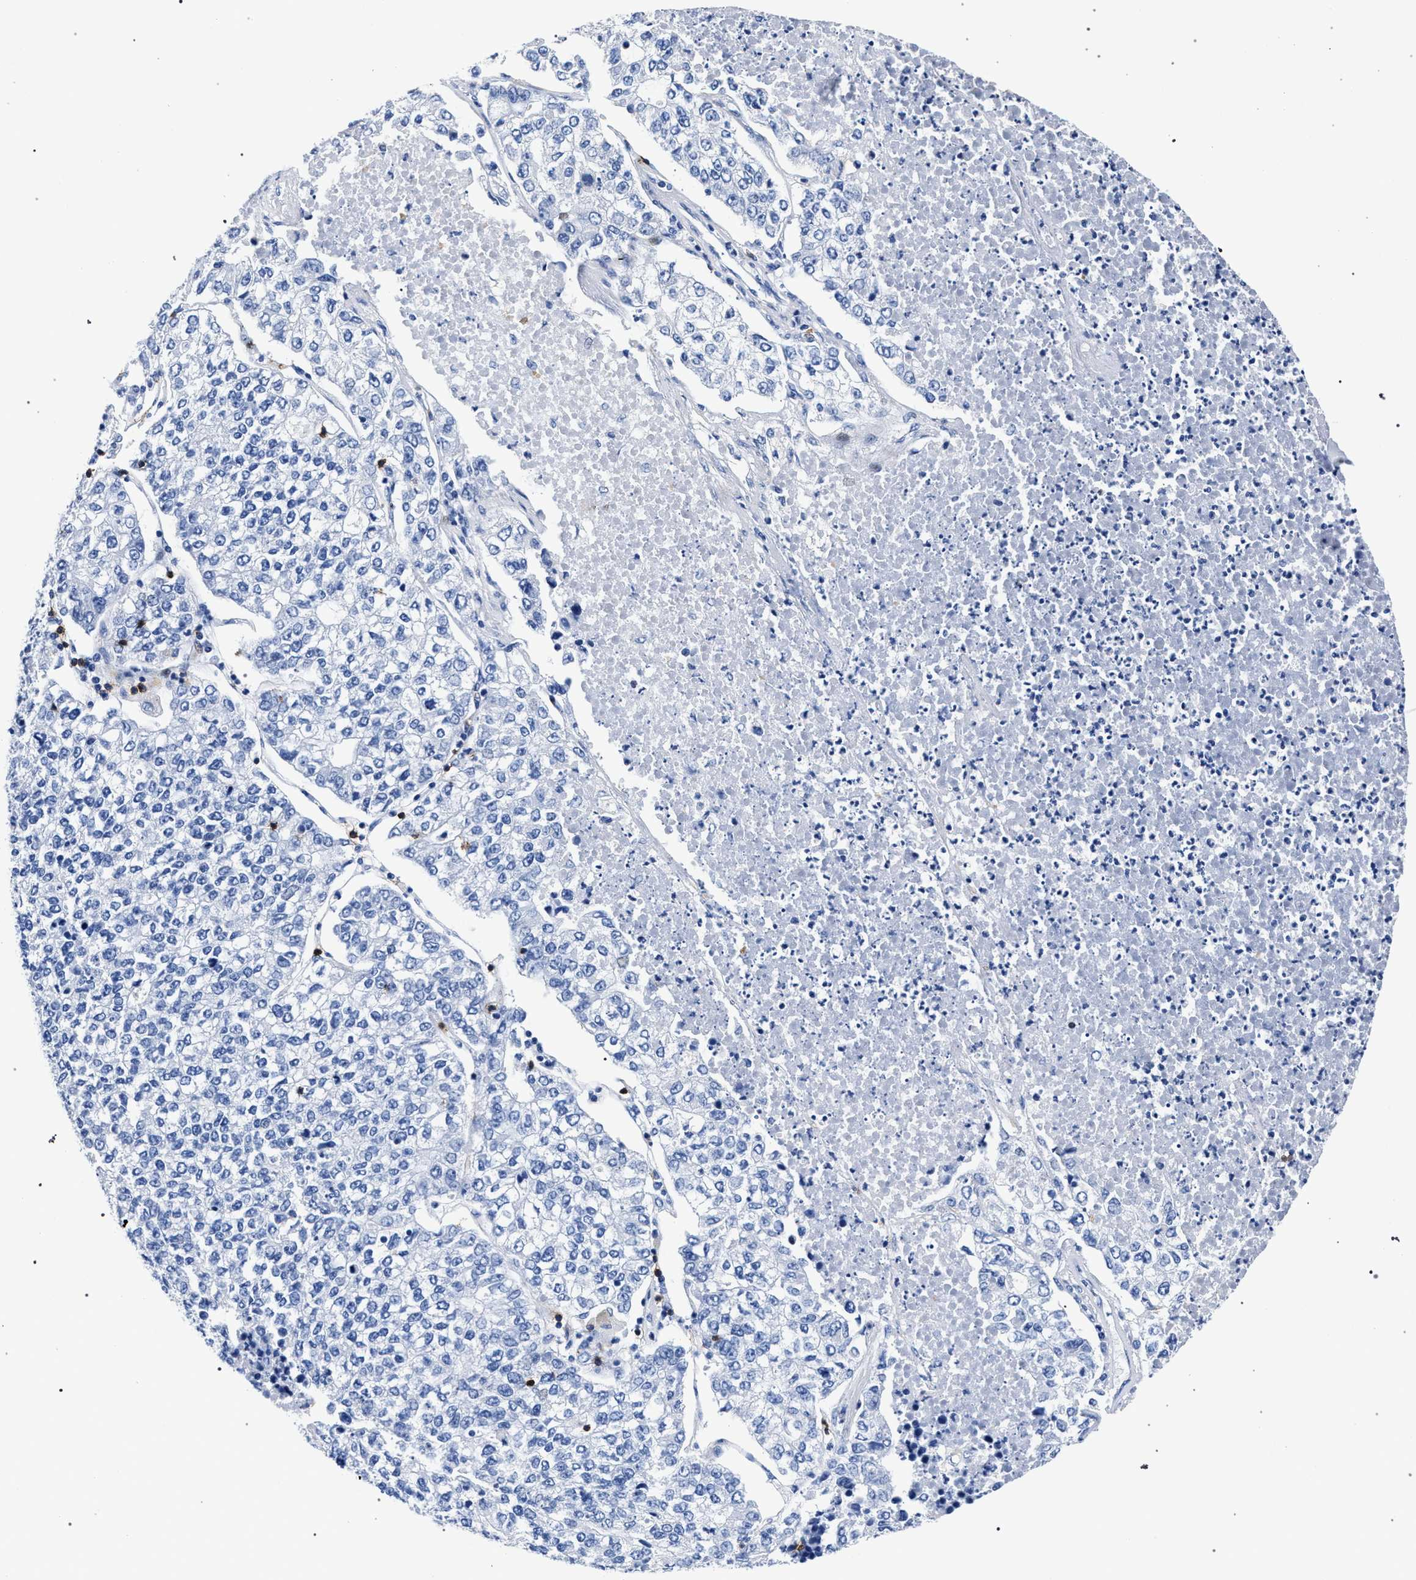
{"staining": {"intensity": "negative", "quantity": "none", "location": "none"}, "tissue": "lung cancer", "cell_type": "Tumor cells", "image_type": "cancer", "snomed": [{"axis": "morphology", "description": "Adenocarcinoma, NOS"}, {"axis": "topography", "description": "Lung"}], "caption": "IHC micrograph of neoplastic tissue: human lung cancer stained with DAB (3,3'-diaminobenzidine) exhibits no significant protein staining in tumor cells.", "gene": "KLRK1", "patient": {"sex": "male", "age": 49}}